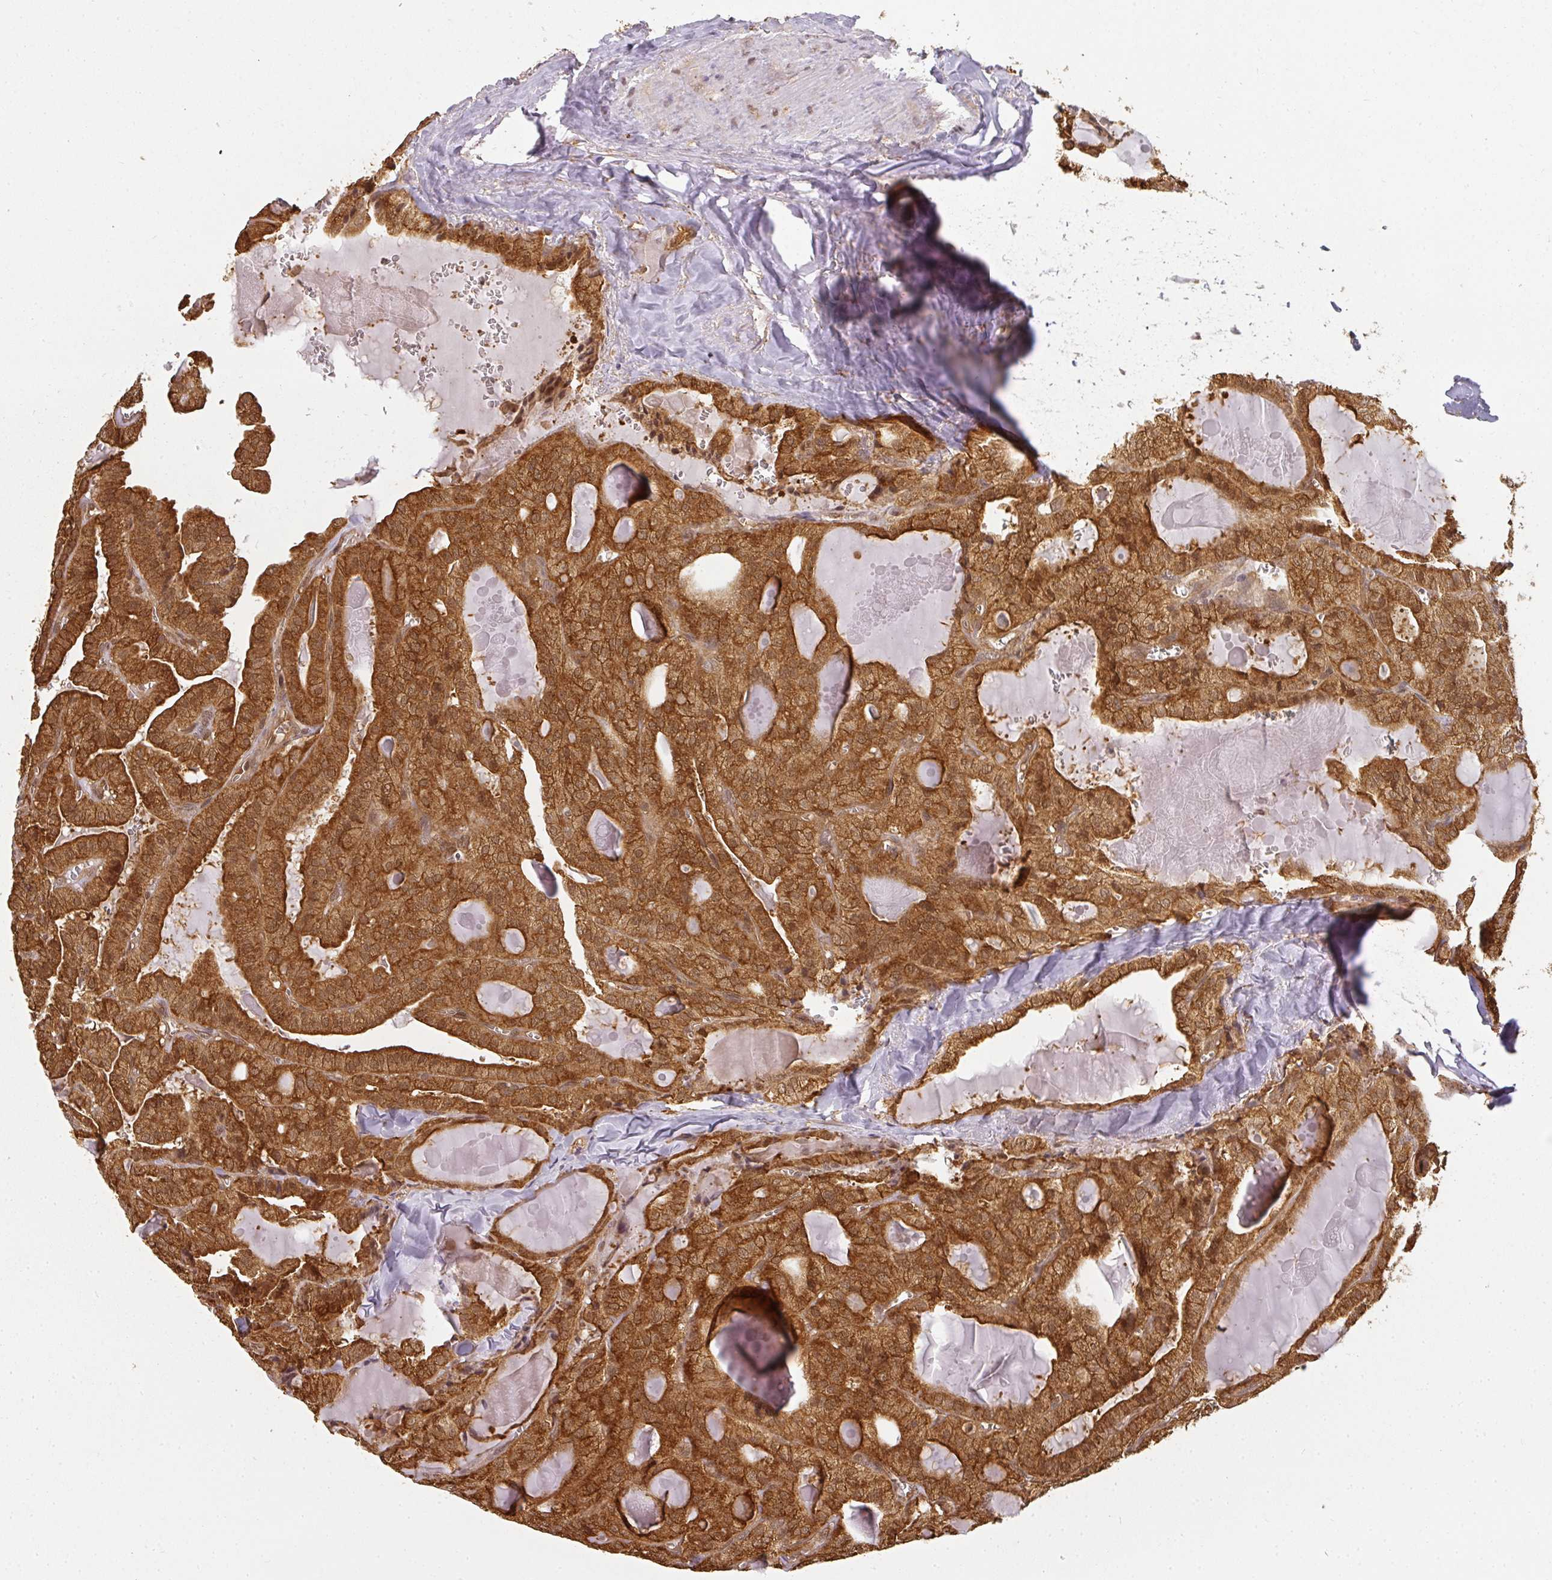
{"staining": {"intensity": "moderate", "quantity": ">75%", "location": "cytoplasmic/membranous"}, "tissue": "thyroid cancer", "cell_type": "Tumor cells", "image_type": "cancer", "snomed": [{"axis": "morphology", "description": "Papillary adenocarcinoma, NOS"}, {"axis": "topography", "description": "Thyroid gland"}], "caption": "Protein staining by immunohistochemistry demonstrates moderate cytoplasmic/membranous positivity in approximately >75% of tumor cells in thyroid cancer (papillary adenocarcinoma). (IHC, brightfield microscopy, high magnification).", "gene": "PPP6R3", "patient": {"sex": "male", "age": 52}}